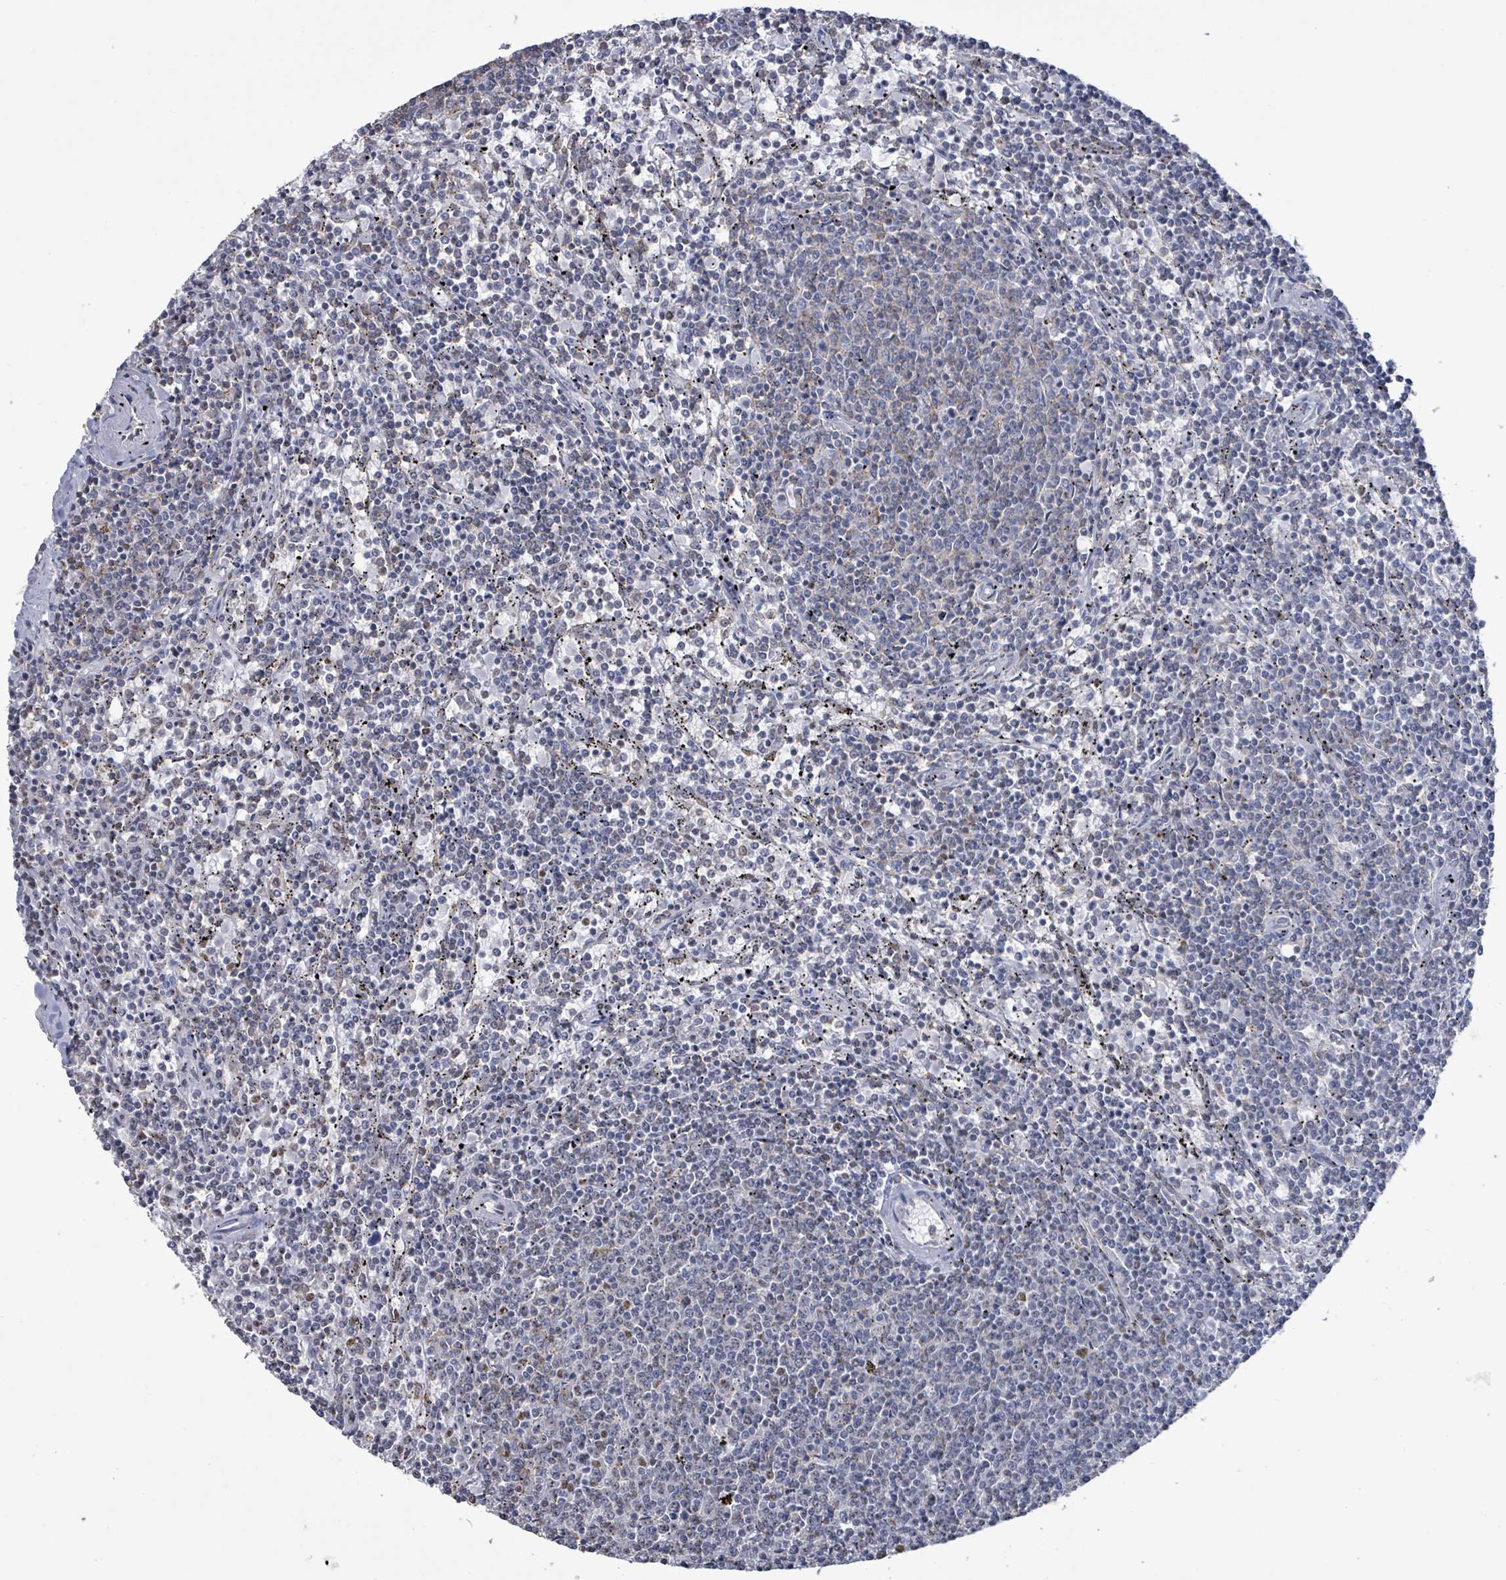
{"staining": {"intensity": "negative", "quantity": "none", "location": "none"}, "tissue": "lymphoma", "cell_type": "Tumor cells", "image_type": "cancer", "snomed": [{"axis": "morphology", "description": "Malignant lymphoma, non-Hodgkin's type, Low grade"}, {"axis": "topography", "description": "Spleen"}], "caption": "IHC micrograph of low-grade malignant lymphoma, non-Hodgkin's type stained for a protein (brown), which exhibits no expression in tumor cells.", "gene": "SAMD14", "patient": {"sex": "female", "age": 50}}